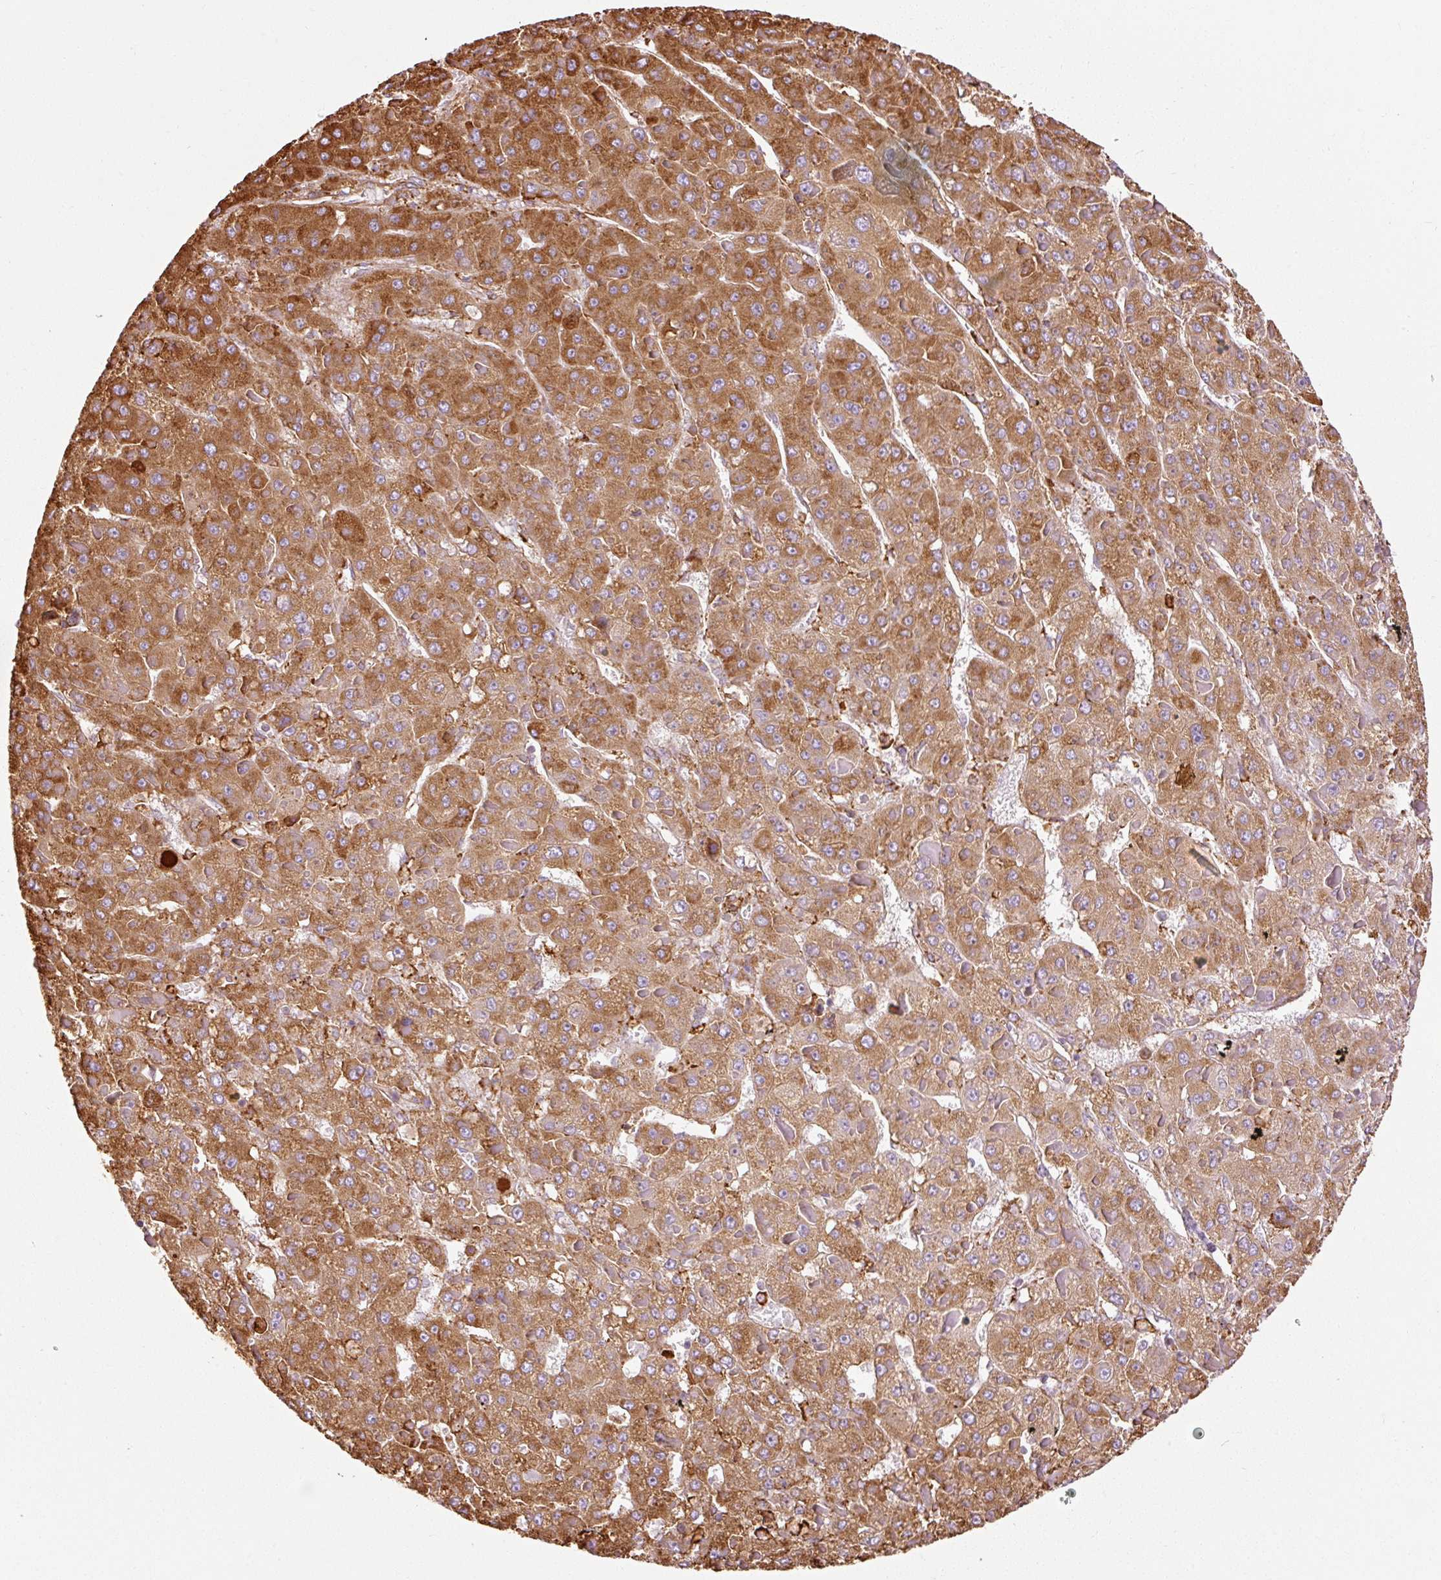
{"staining": {"intensity": "strong", "quantity": ">75%", "location": "cytoplasmic/membranous"}, "tissue": "liver cancer", "cell_type": "Tumor cells", "image_type": "cancer", "snomed": [{"axis": "morphology", "description": "Carcinoma, Hepatocellular, NOS"}, {"axis": "topography", "description": "Liver"}], "caption": "The photomicrograph displays staining of liver cancer (hepatocellular carcinoma), revealing strong cytoplasmic/membranous protein expression (brown color) within tumor cells.", "gene": "KLC1", "patient": {"sex": "female", "age": 73}}